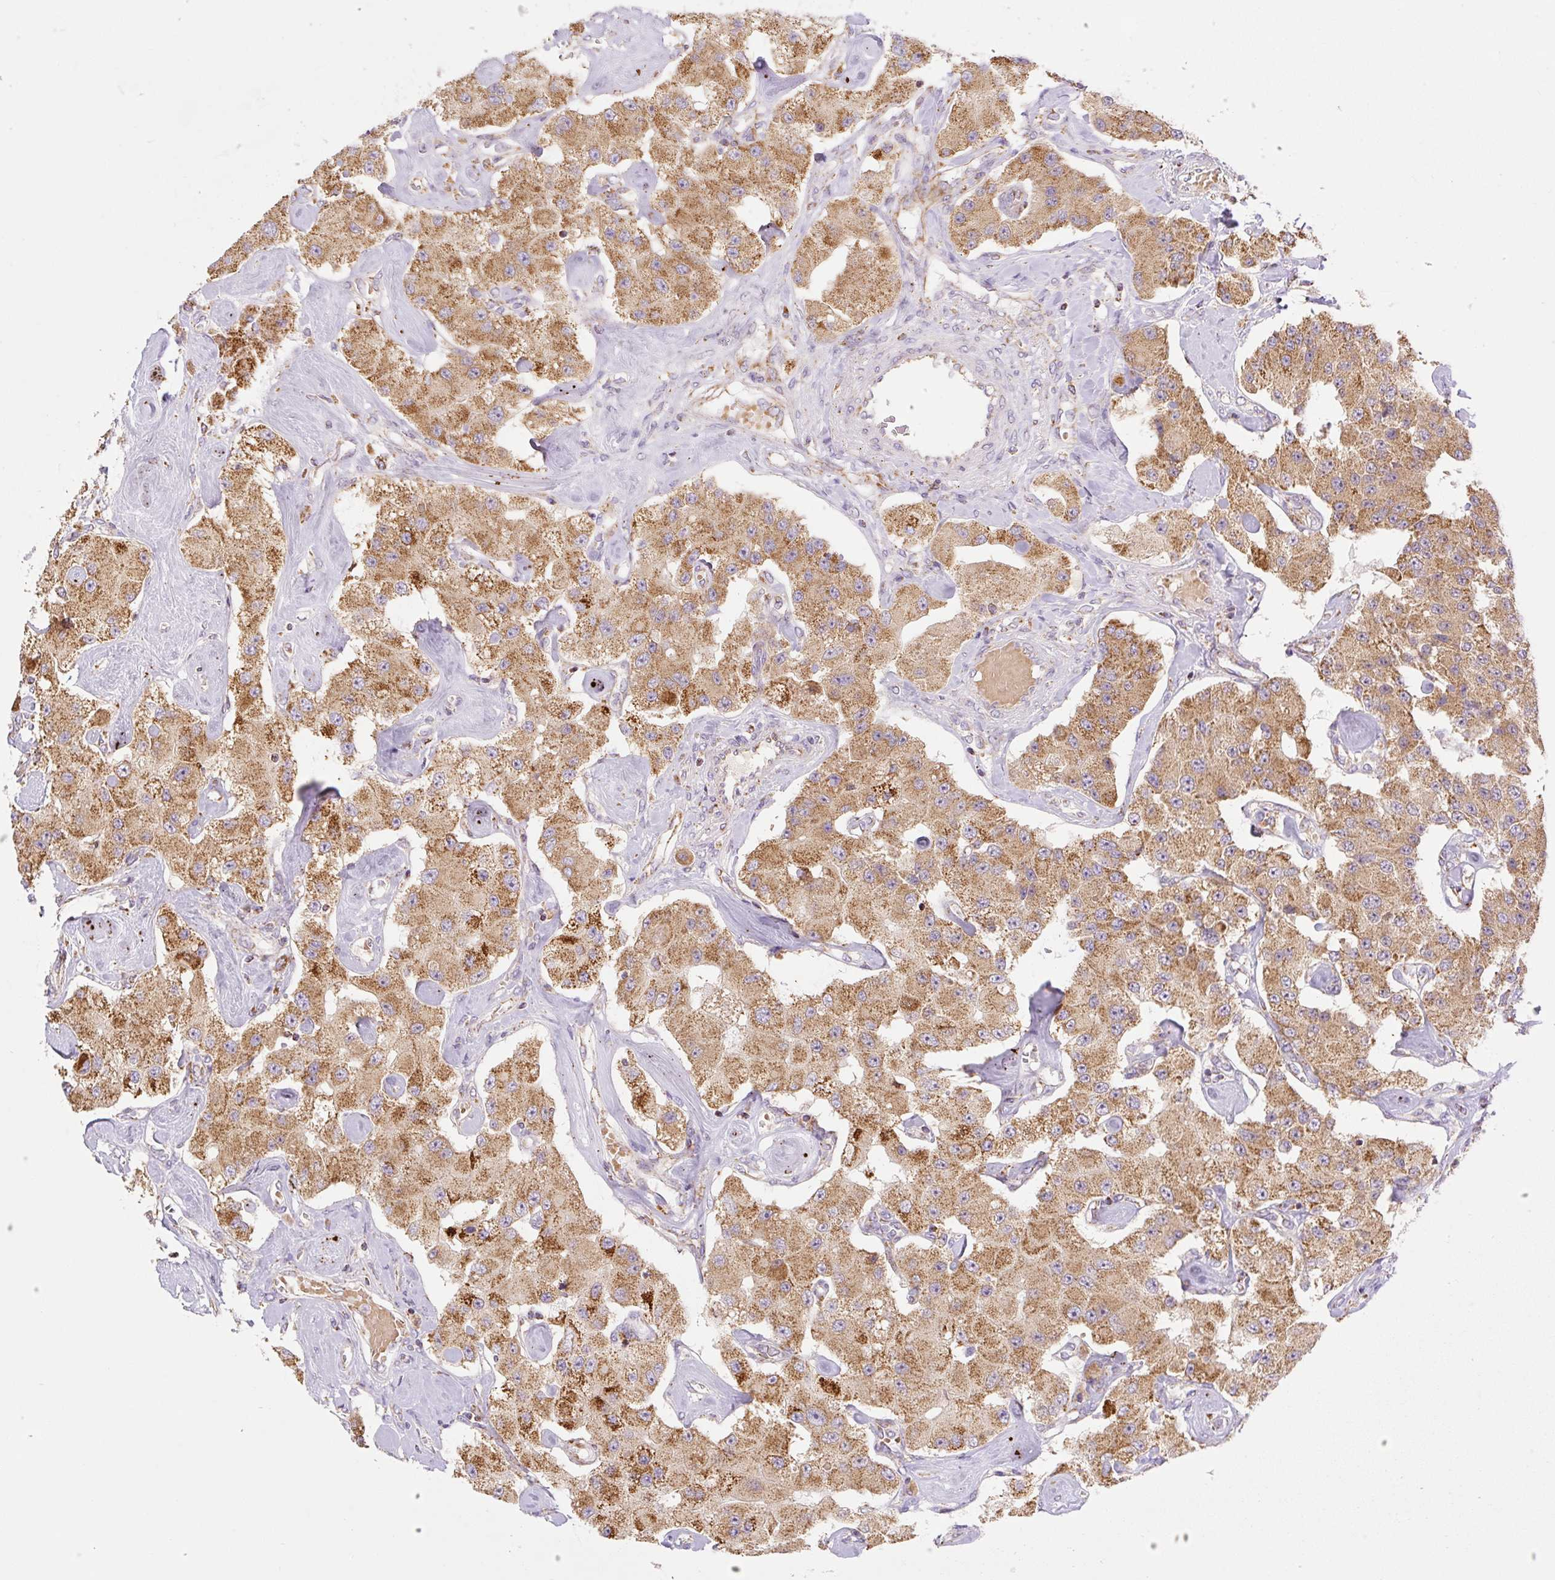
{"staining": {"intensity": "moderate", "quantity": ">75%", "location": "cytoplasmic/membranous"}, "tissue": "carcinoid", "cell_type": "Tumor cells", "image_type": "cancer", "snomed": [{"axis": "morphology", "description": "Carcinoid, malignant, NOS"}, {"axis": "topography", "description": "Pancreas"}], "caption": "IHC (DAB) staining of carcinoid (malignant) reveals moderate cytoplasmic/membranous protein staining in about >75% of tumor cells.", "gene": "GOSR2", "patient": {"sex": "male", "age": 41}}